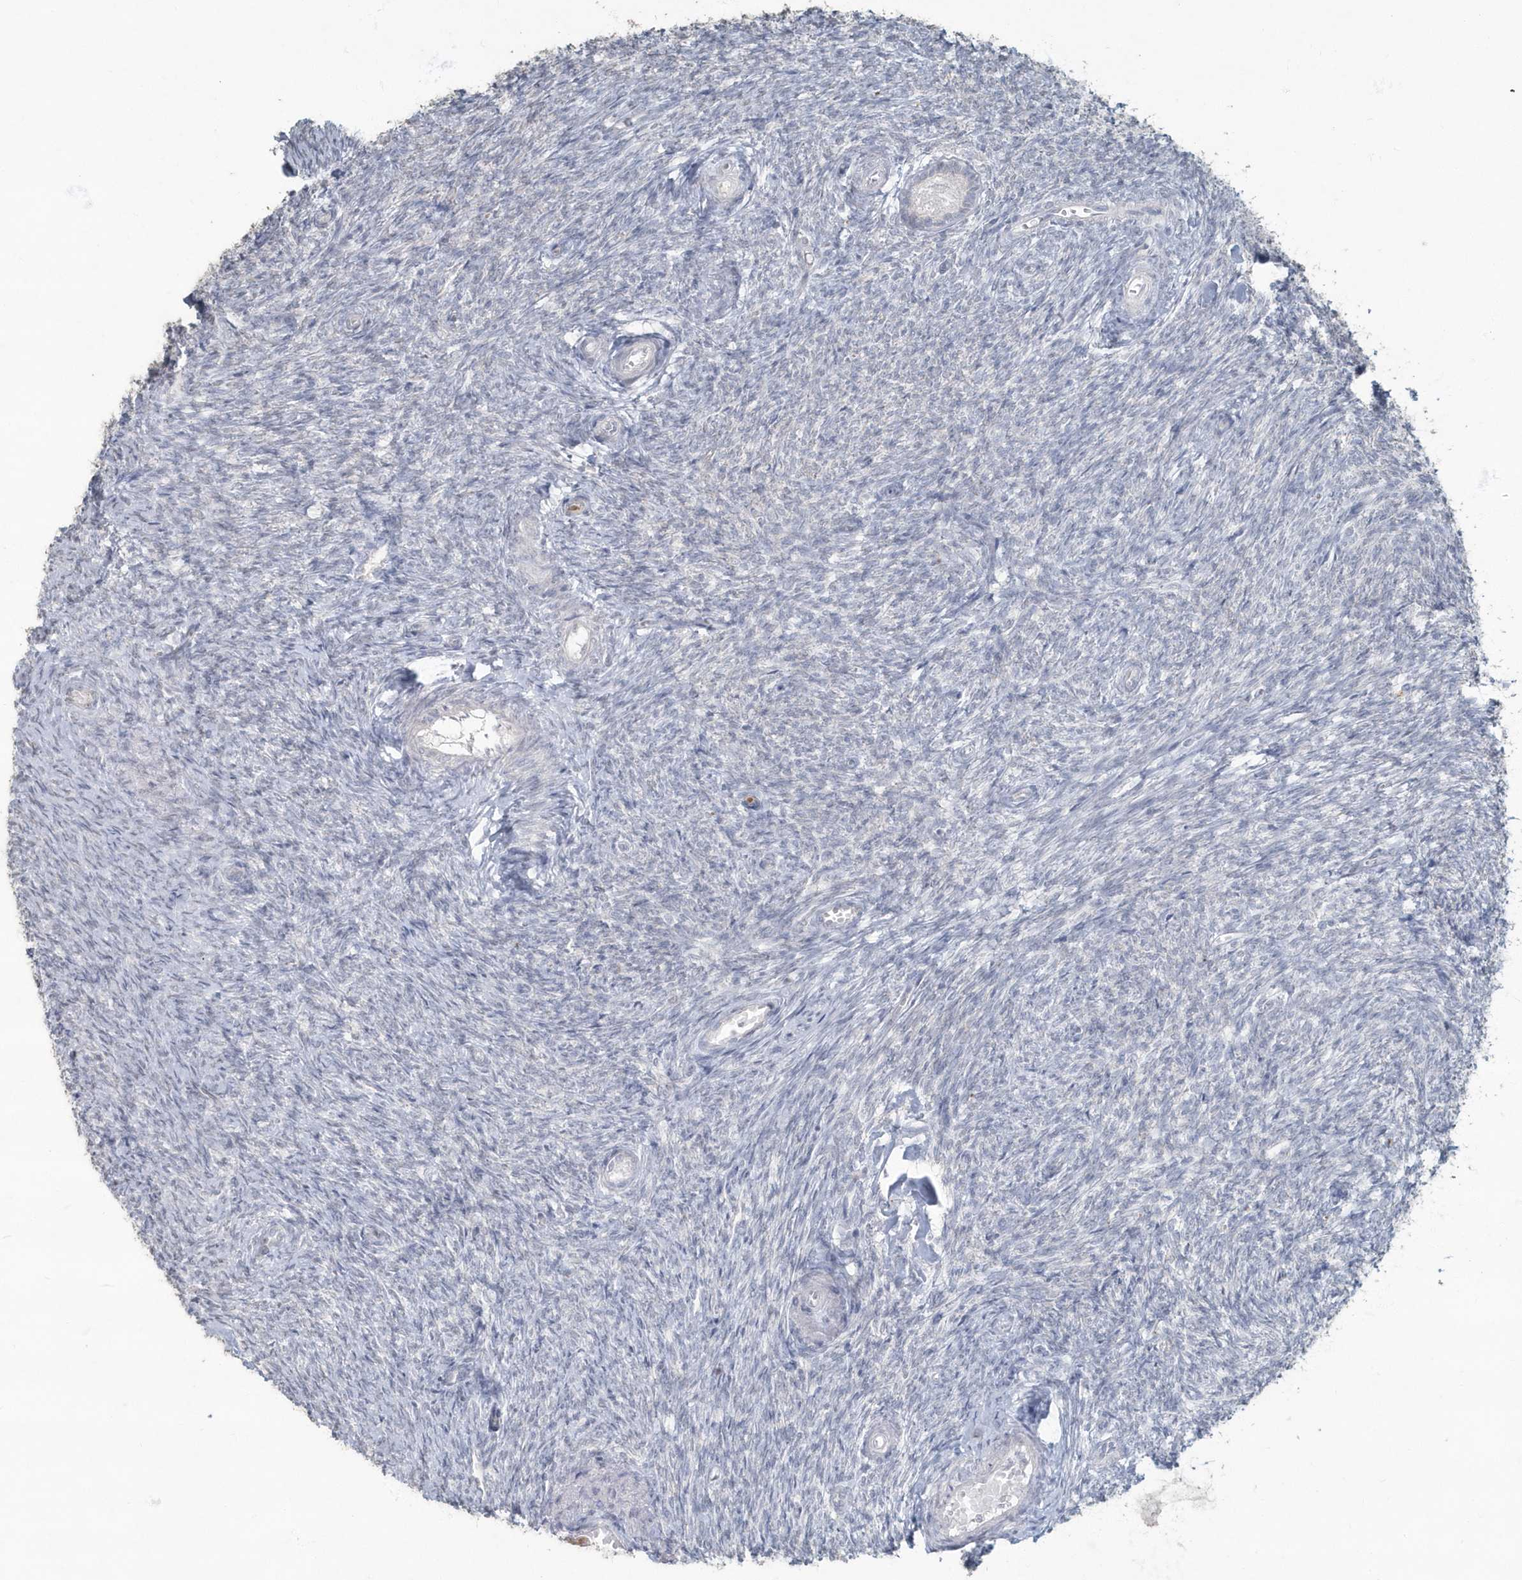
{"staining": {"intensity": "negative", "quantity": "none", "location": "none"}, "tissue": "ovary", "cell_type": "Follicle cells", "image_type": "normal", "snomed": [{"axis": "morphology", "description": "Normal tissue, NOS"}, {"axis": "topography", "description": "Ovary"}], "caption": "This image is of benign ovary stained with immunohistochemistry (IHC) to label a protein in brown with the nuclei are counter-stained blue. There is no positivity in follicle cells. (Immunohistochemistry, brightfield microscopy, high magnification).", "gene": "MYOT", "patient": {"sex": "female", "age": 44}}